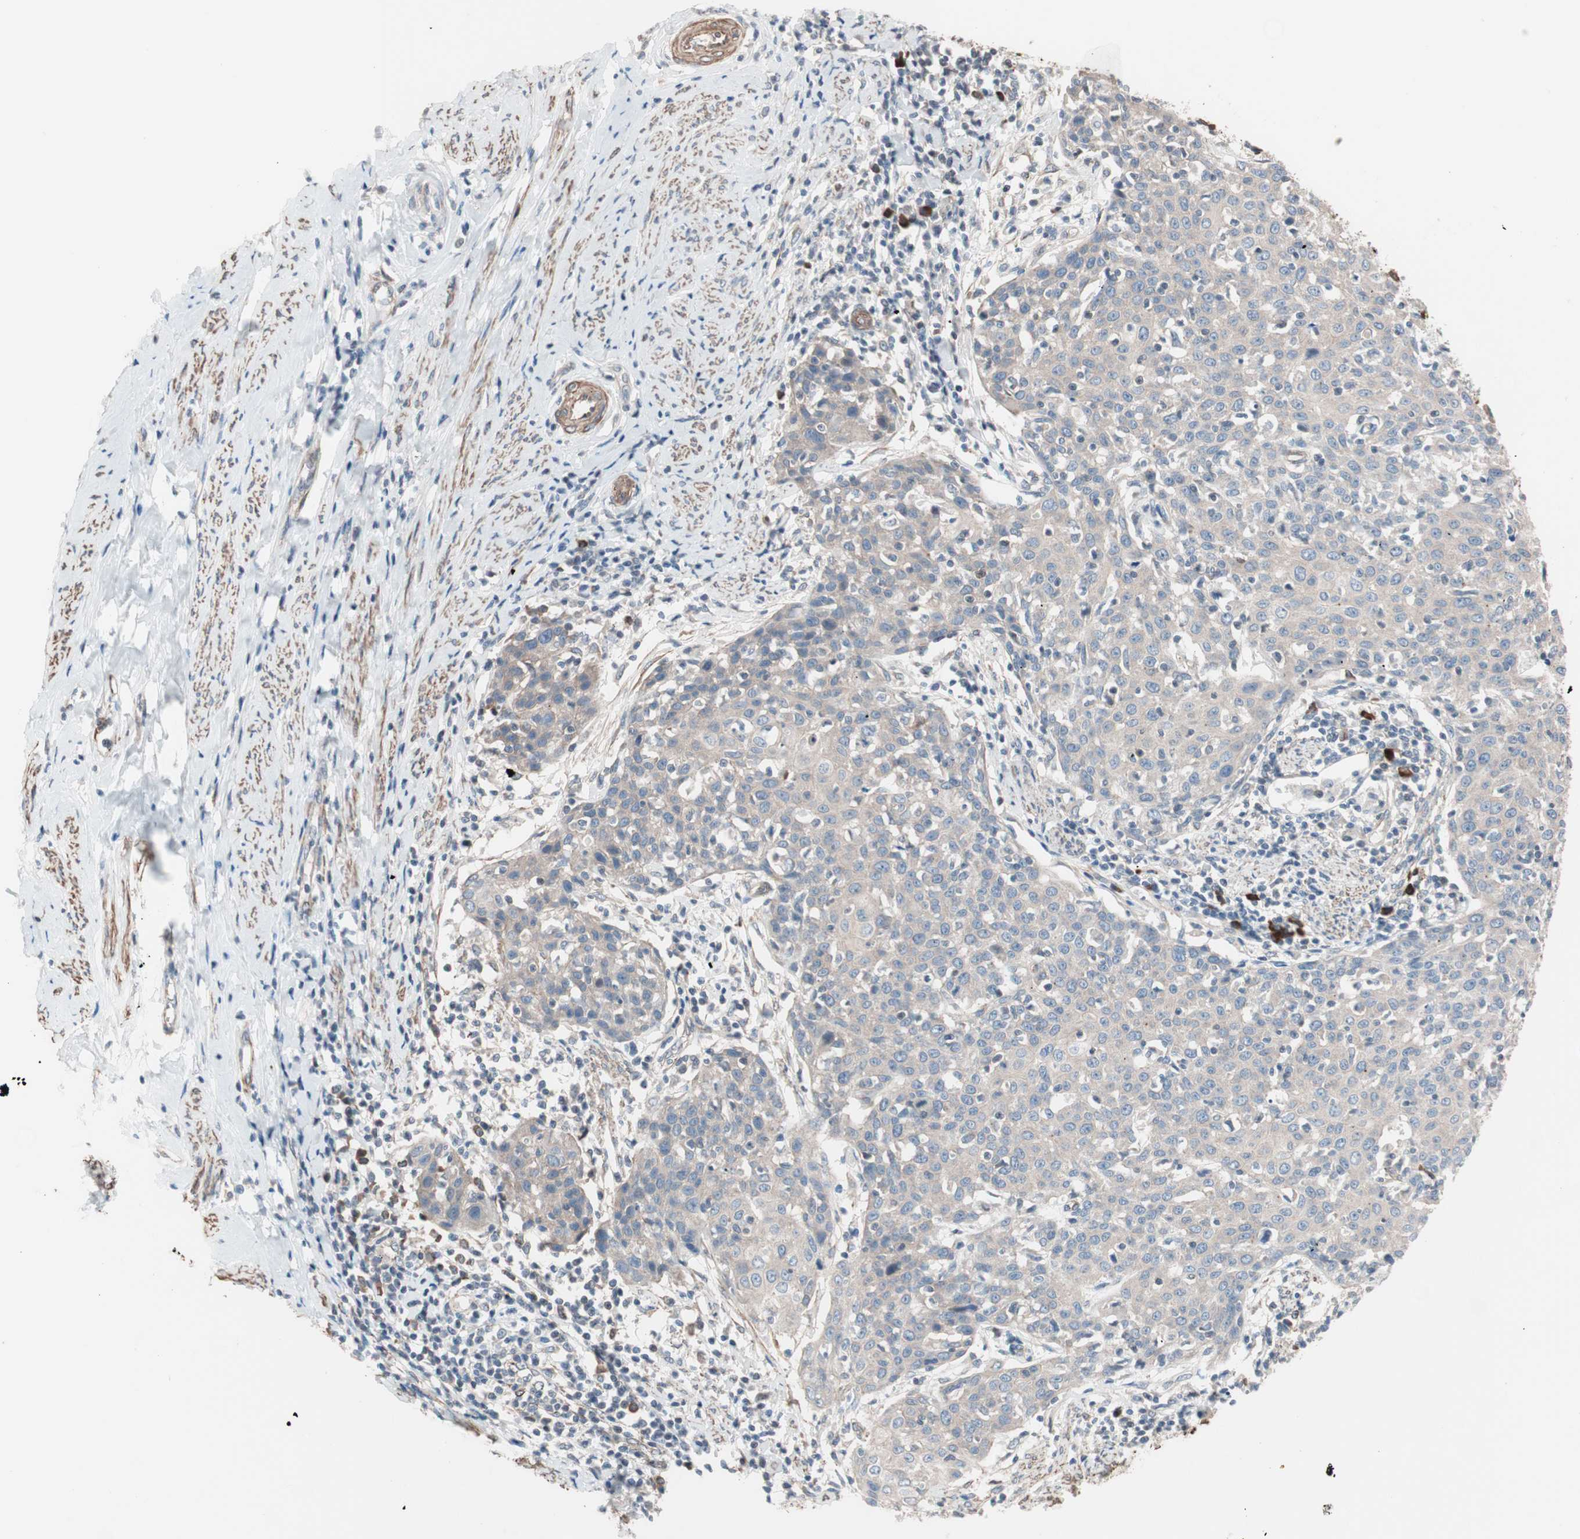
{"staining": {"intensity": "weak", "quantity": ">75%", "location": "cytoplasmic/membranous"}, "tissue": "cervical cancer", "cell_type": "Tumor cells", "image_type": "cancer", "snomed": [{"axis": "morphology", "description": "Squamous cell carcinoma, NOS"}, {"axis": "topography", "description": "Cervix"}], "caption": "Brown immunohistochemical staining in human cervical squamous cell carcinoma demonstrates weak cytoplasmic/membranous positivity in about >75% of tumor cells.", "gene": "ALG5", "patient": {"sex": "female", "age": 38}}